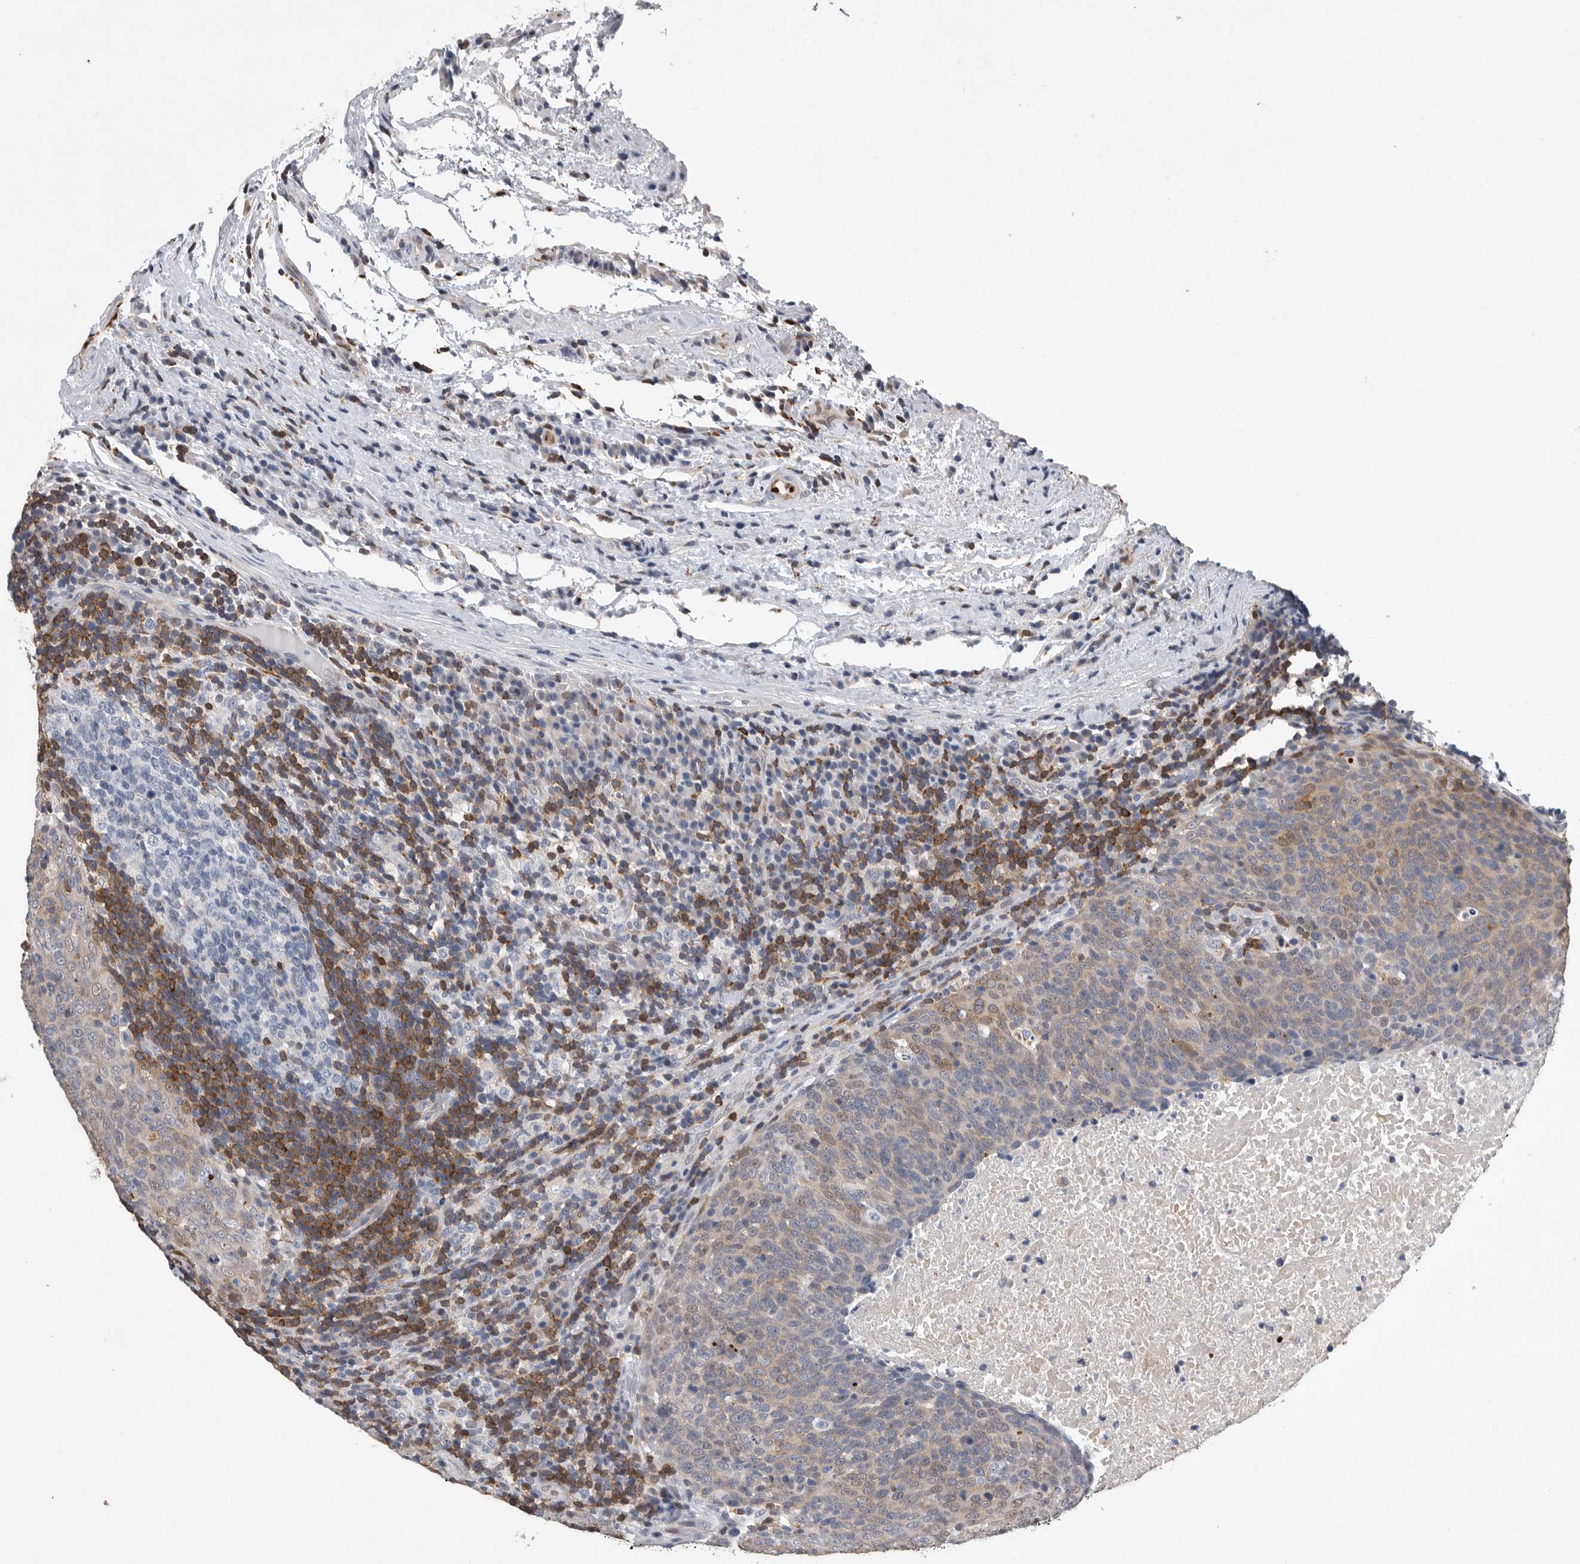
{"staining": {"intensity": "weak", "quantity": "25%-75%", "location": "cytoplasmic/membranous"}, "tissue": "head and neck cancer", "cell_type": "Tumor cells", "image_type": "cancer", "snomed": [{"axis": "morphology", "description": "Squamous cell carcinoma, NOS"}, {"axis": "morphology", "description": "Squamous cell carcinoma, metastatic, NOS"}, {"axis": "topography", "description": "Lymph node"}, {"axis": "topography", "description": "Head-Neck"}], "caption": "This is a photomicrograph of IHC staining of head and neck cancer, which shows weak expression in the cytoplasmic/membranous of tumor cells.", "gene": "PDCD4", "patient": {"sex": "male", "age": 62}}